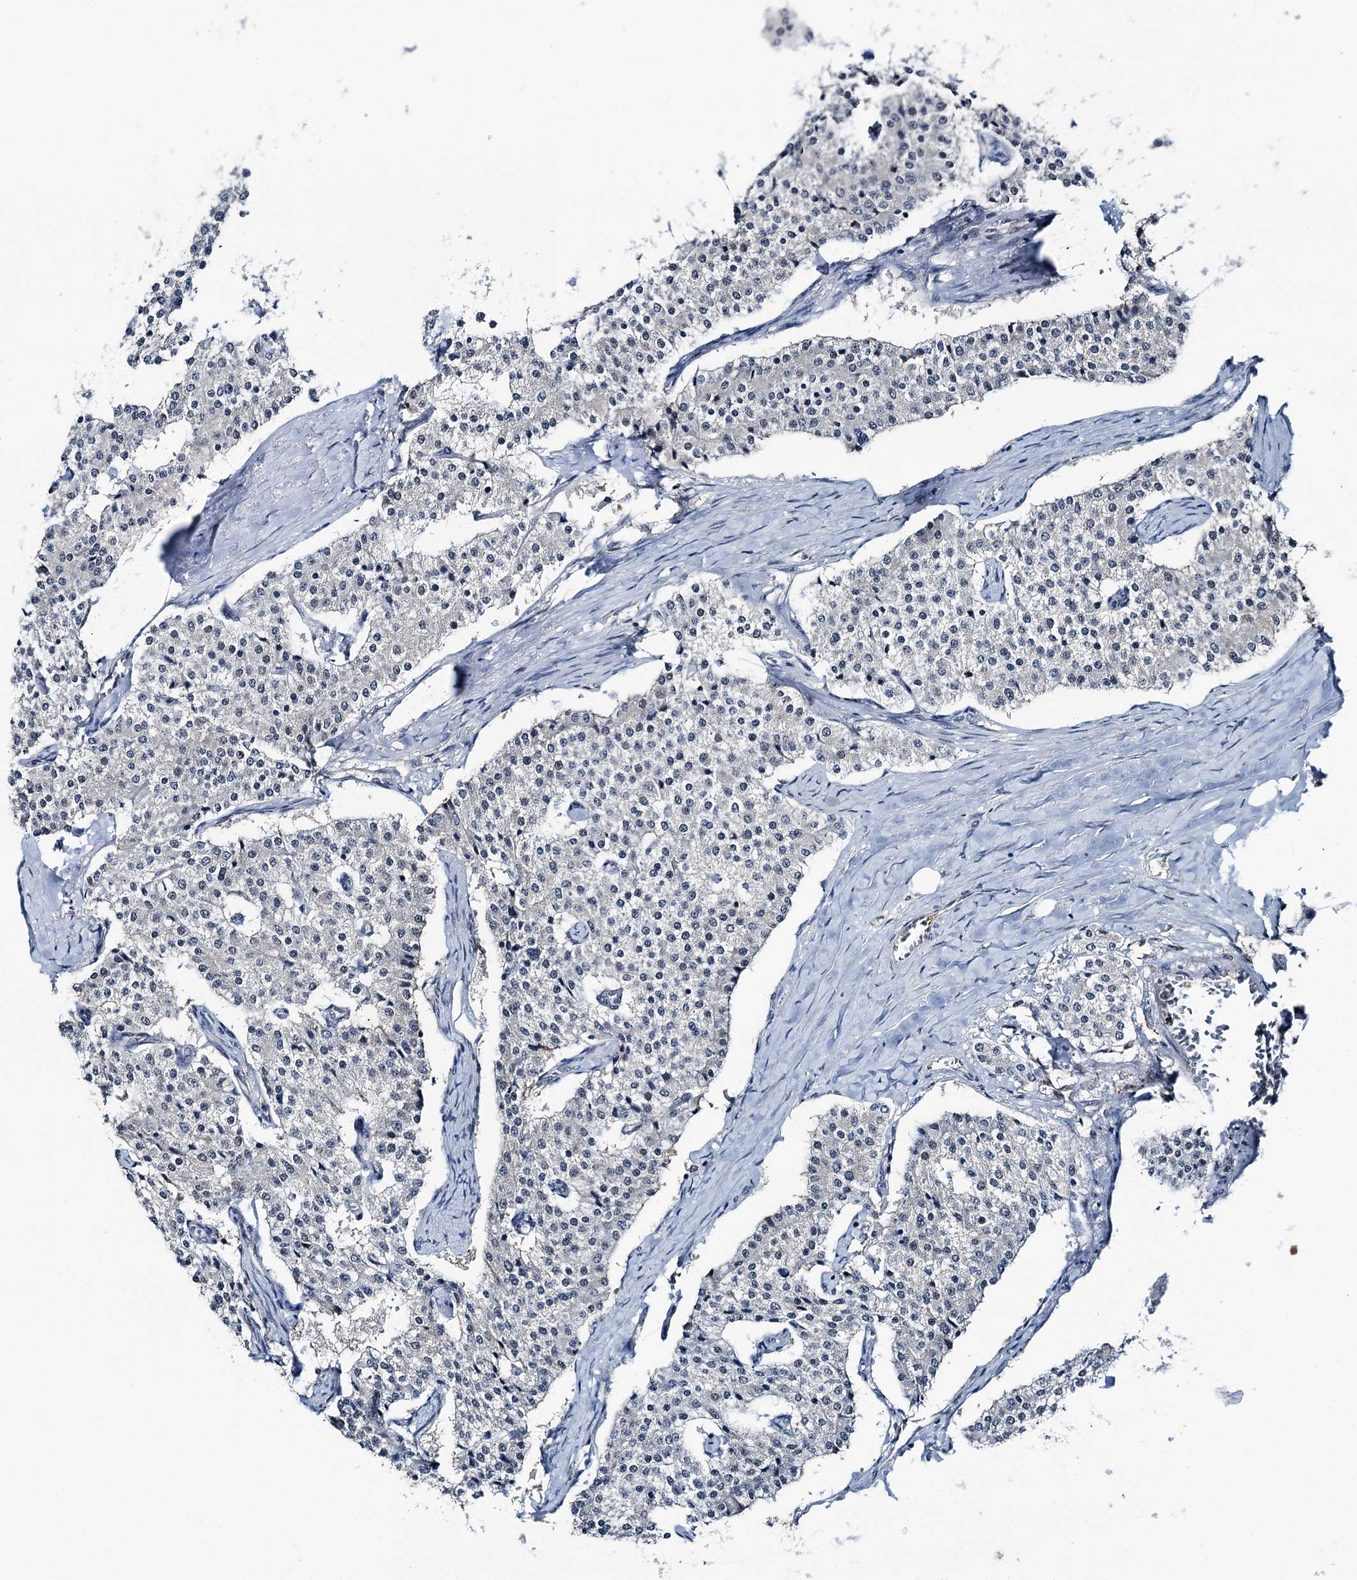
{"staining": {"intensity": "negative", "quantity": "none", "location": "none"}, "tissue": "carcinoid", "cell_type": "Tumor cells", "image_type": "cancer", "snomed": [{"axis": "morphology", "description": "Carcinoid, malignant, NOS"}, {"axis": "topography", "description": "Colon"}], "caption": "Human carcinoid (malignant) stained for a protein using IHC demonstrates no positivity in tumor cells.", "gene": "PSMD13", "patient": {"sex": "female", "age": 52}}